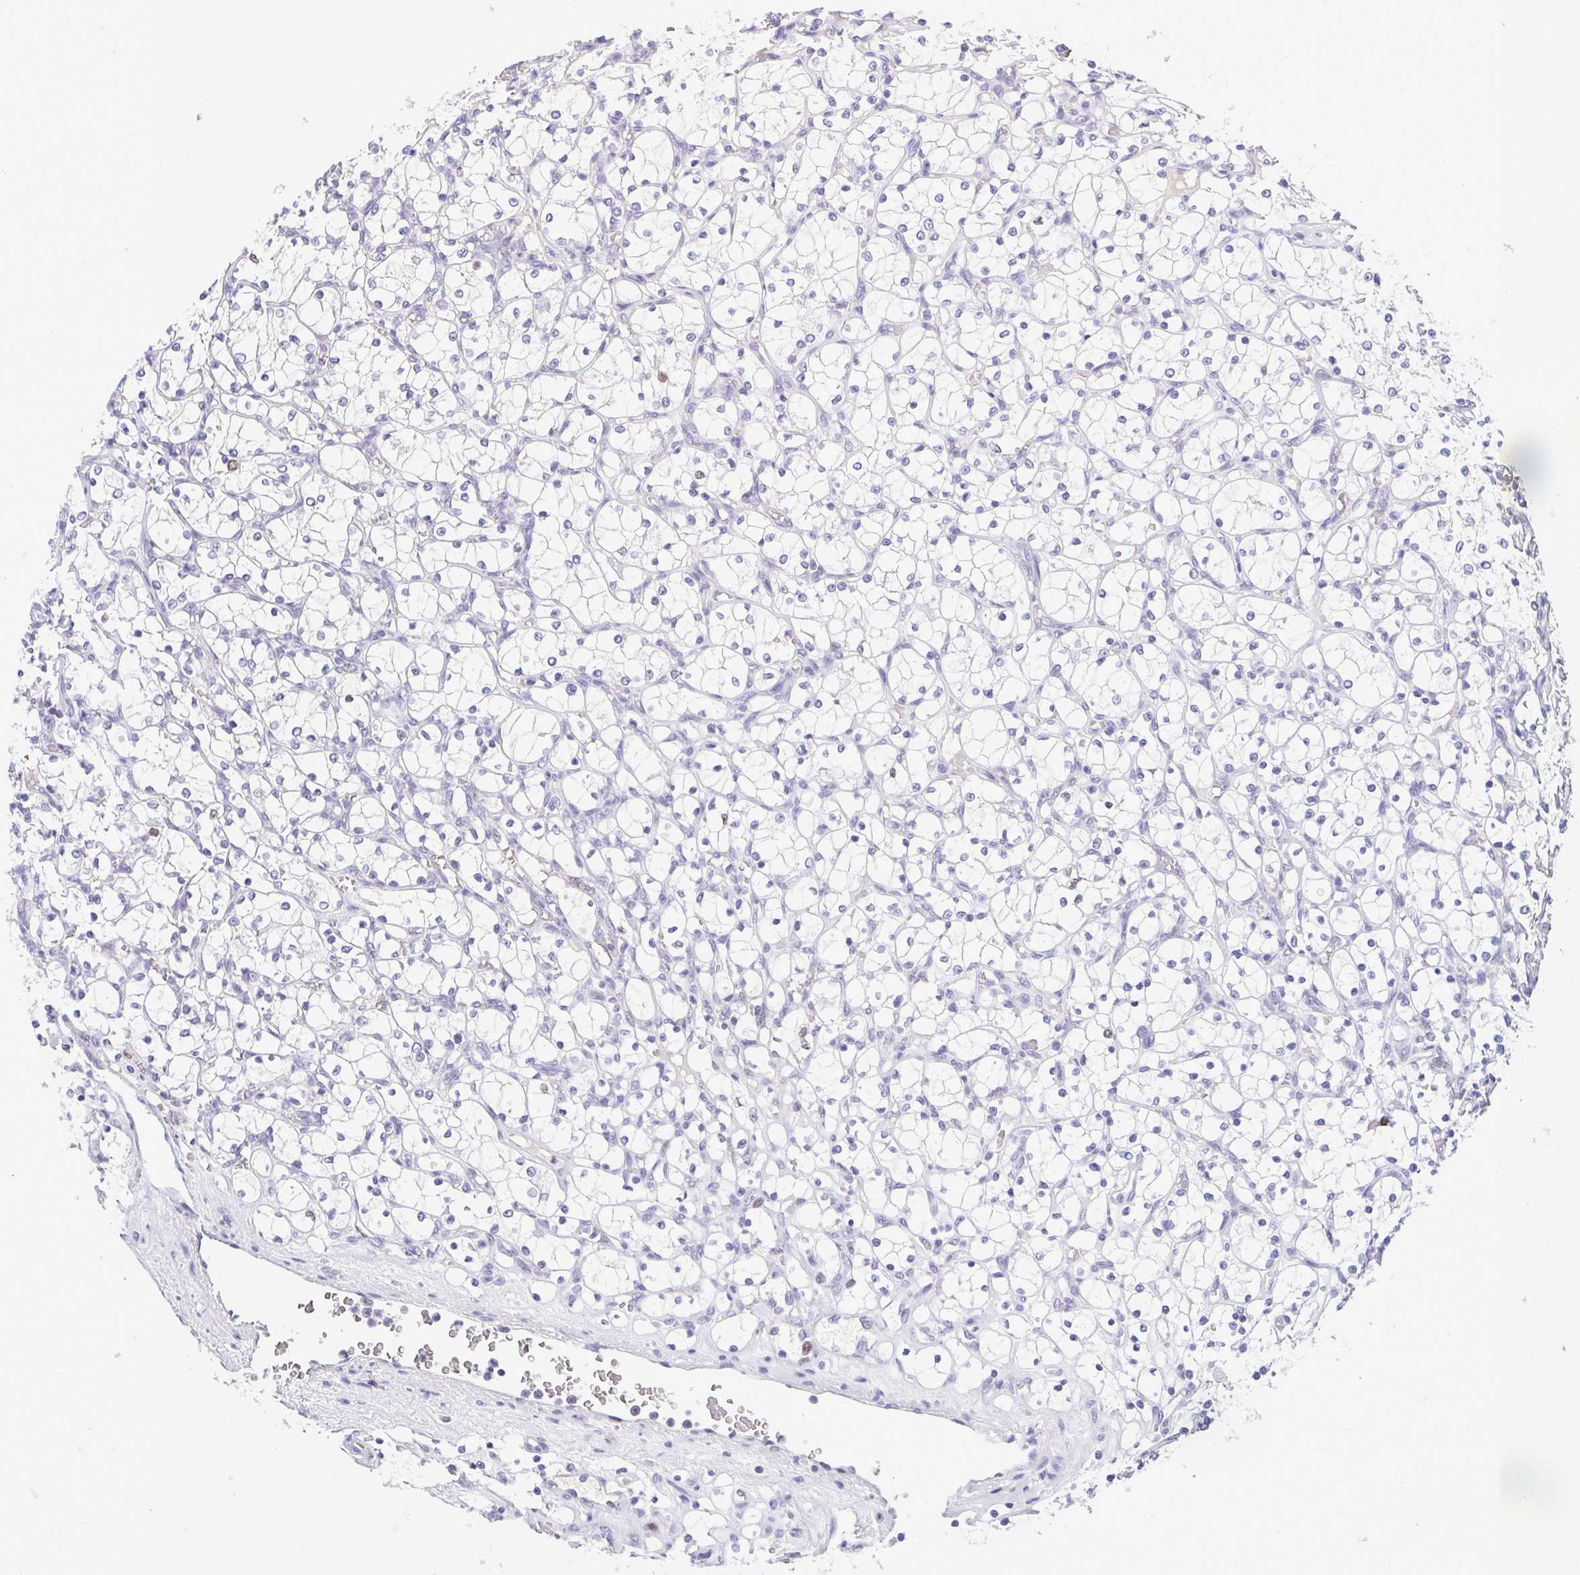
{"staining": {"intensity": "negative", "quantity": "none", "location": "none"}, "tissue": "renal cancer", "cell_type": "Tumor cells", "image_type": "cancer", "snomed": [{"axis": "morphology", "description": "Adenocarcinoma, NOS"}, {"axis": "topography", "description": "Kidney"}], "caption": "This is an immunohistochemistry (IHC) image of human renal adenocarcinoma. There is no staining in tumor cells.", "gene": "TIPIN", "patient": {"sex": "female", "age": 69}}